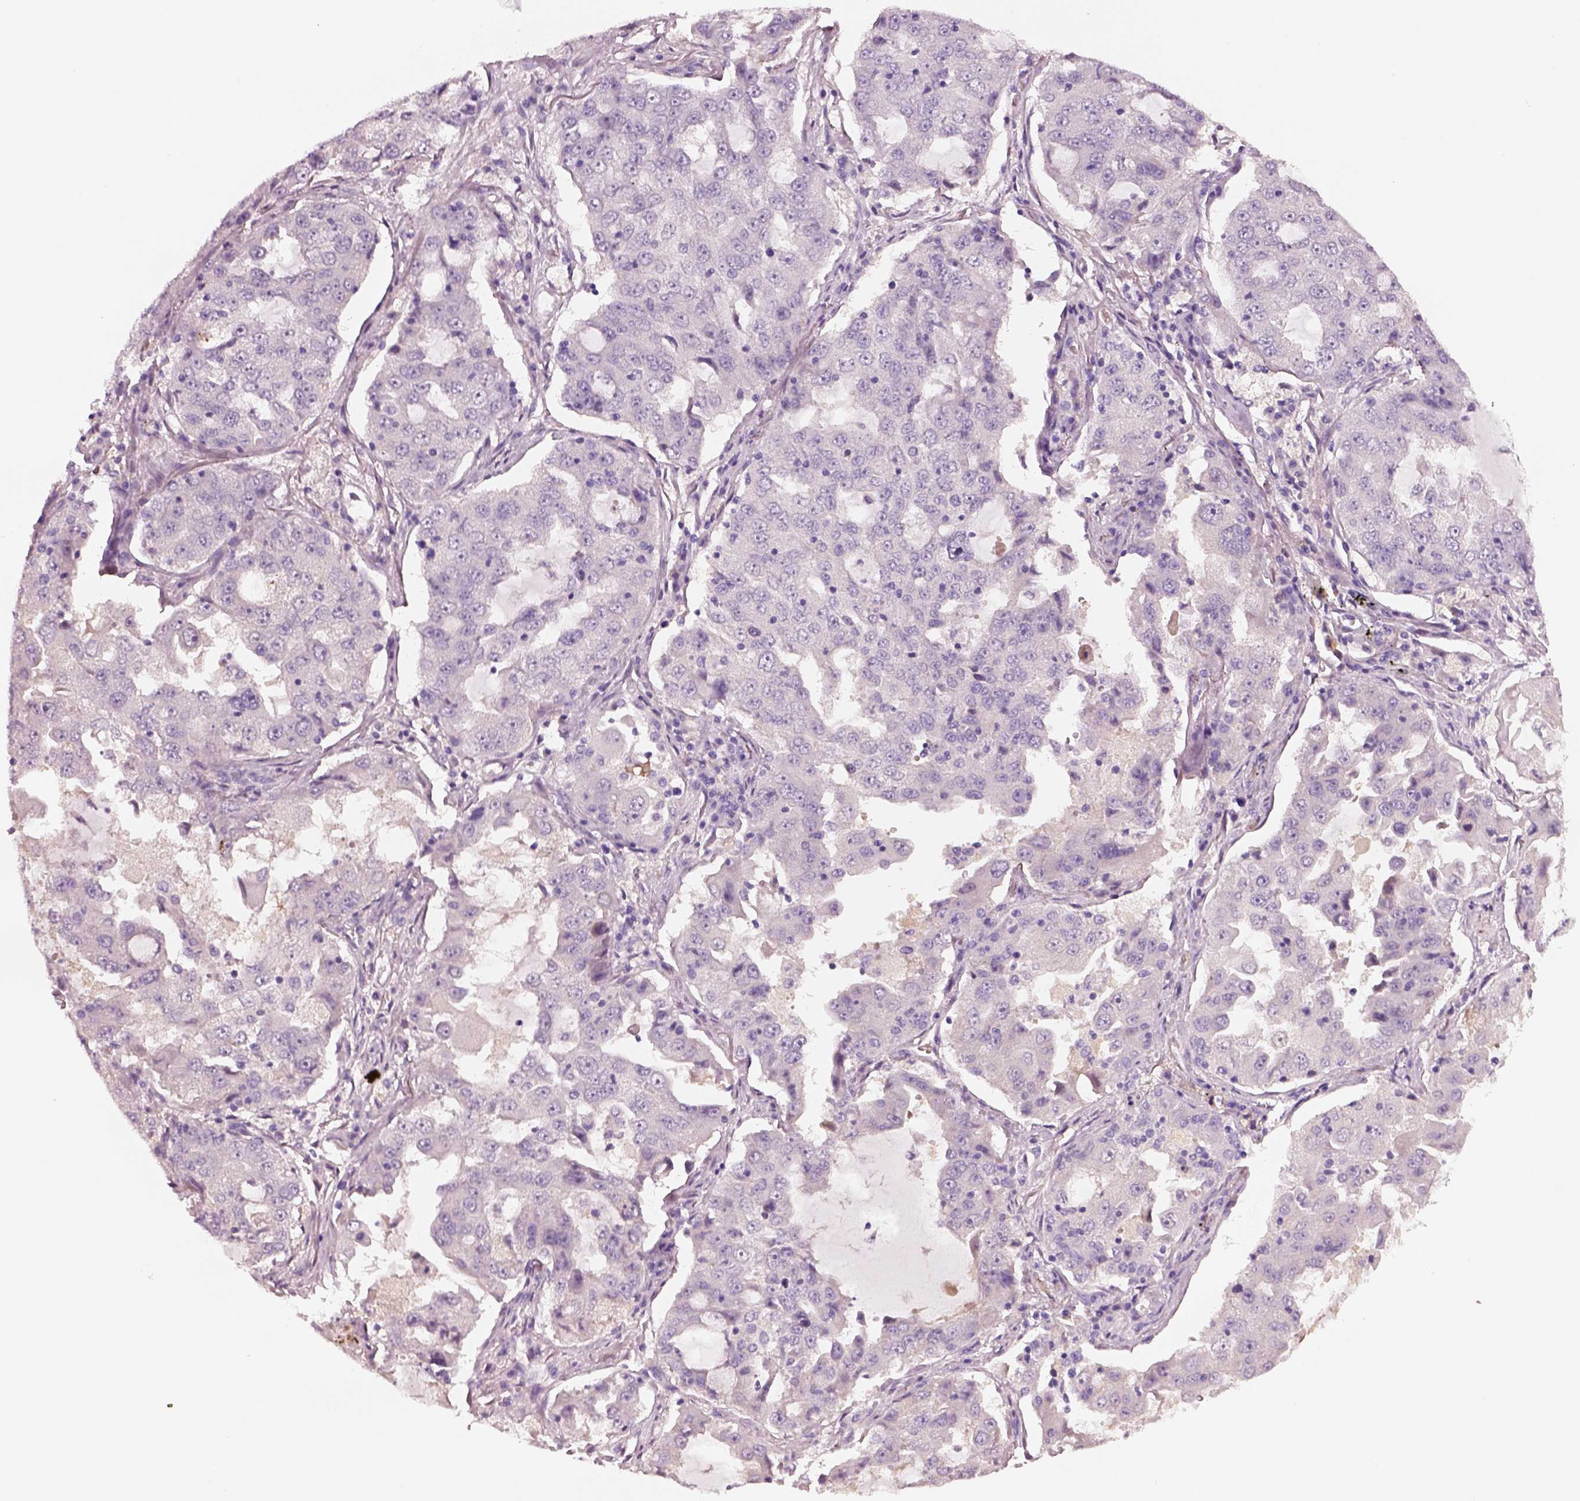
{"staining": {"intensity": "negative", "quantity": "none", "location": "none"}, "tissue": "lung cancer", "cell_type": "Tumor cells", "image_type": "cancer", "snomed": [{"axis": "morphology", "description": "Adenocarcinoma, NOS"}, {"axis": "topography", "description": "Lung"}], "caption": "The image displays no staining of tumor cells in lung cancer (adenocarcinoma).", "gene": "ELSPBP1", "patient": {"sex": "female", "age": 61}}